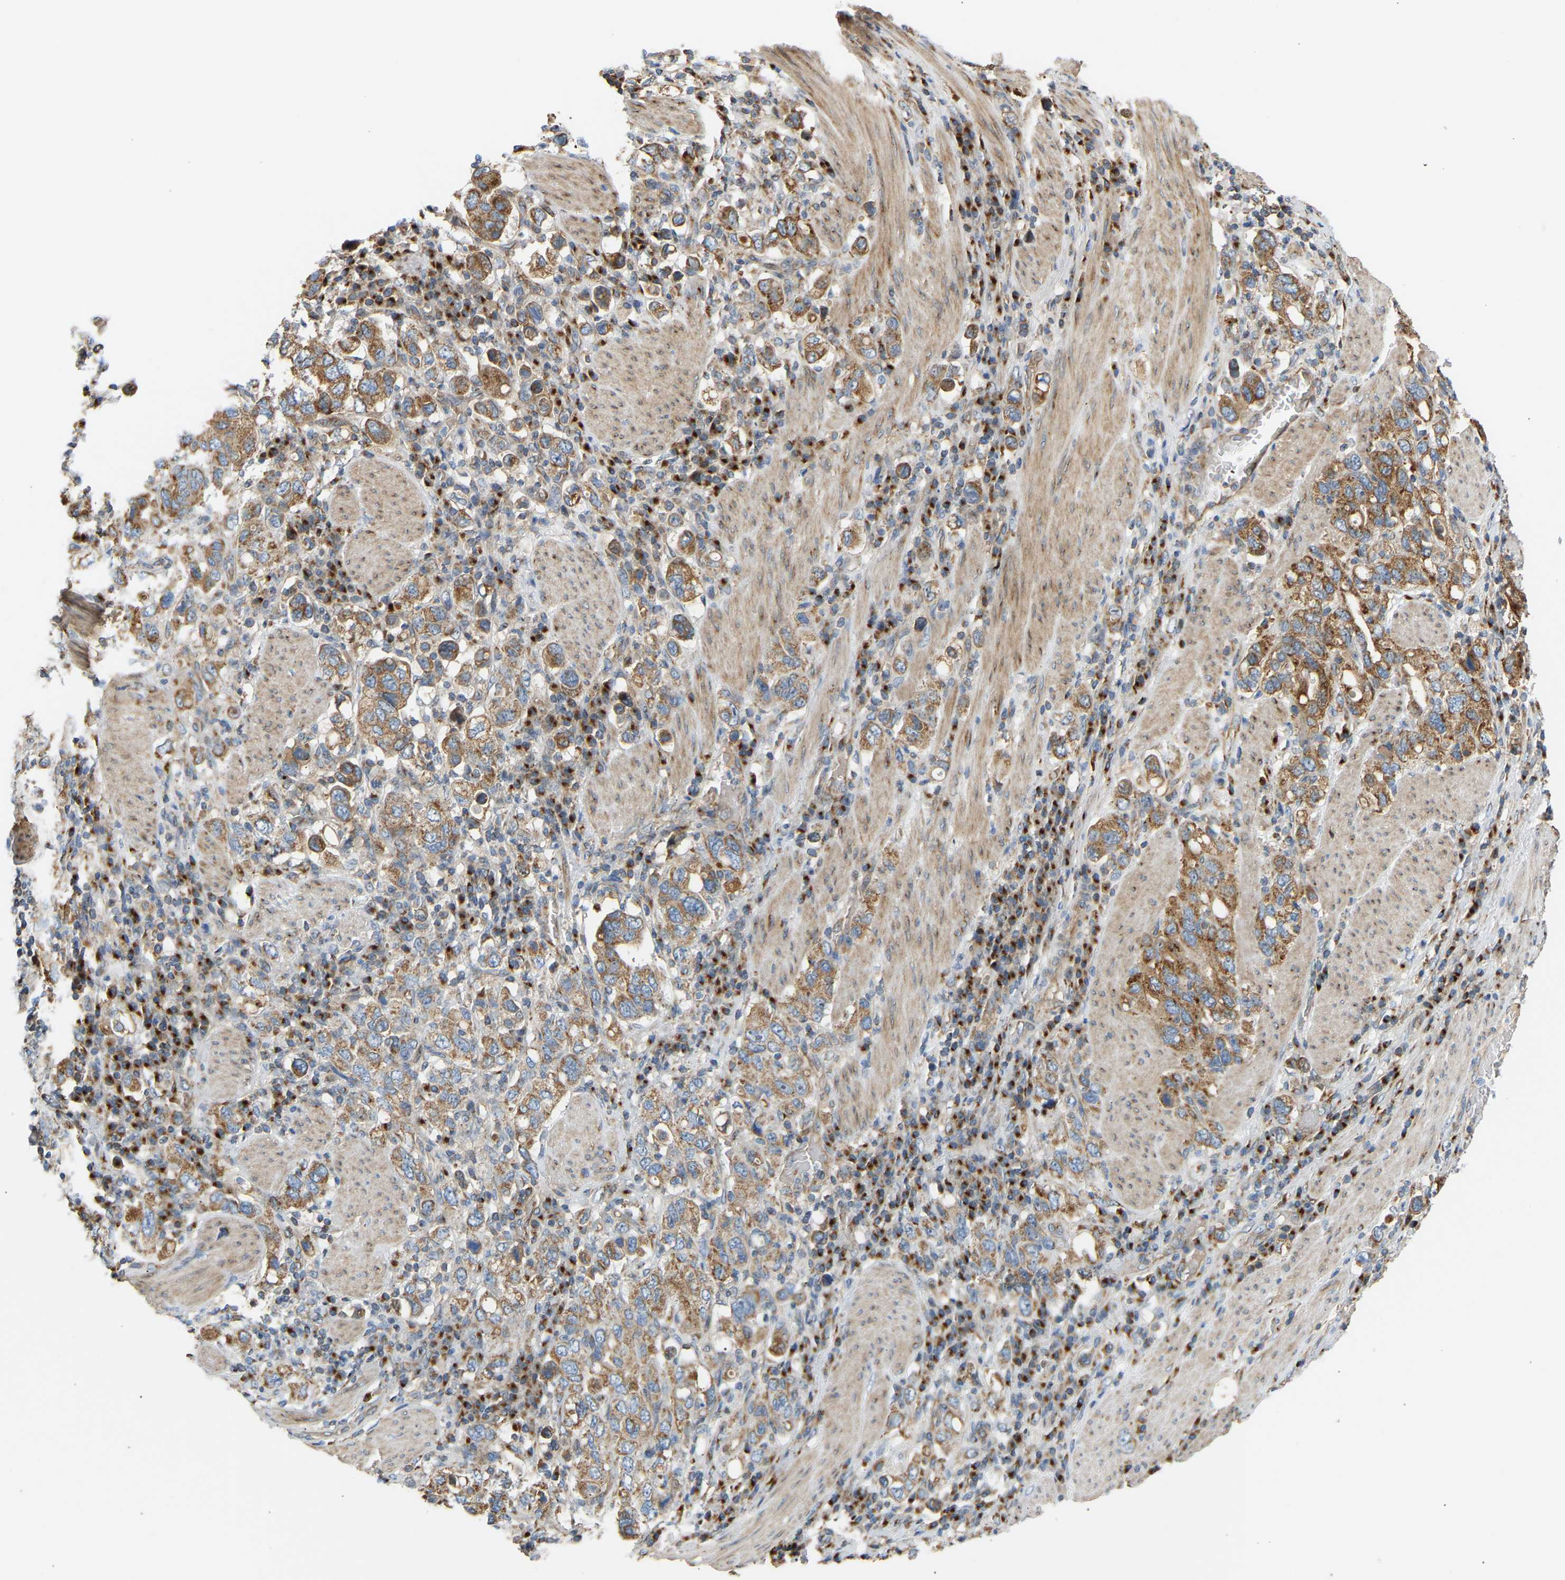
{"staining": {"intensity": "moderate", "quantity": ">75%", "location": "cytoplasmic/membranous"}, "tissue": "stomach cancer", "cell_type": "Tumor cells", "image_type": "cancer", "snomed": [{"axis": "morphology", "description": "Adenocarcinoma, NOS"}, {"axis": "topography", "description": "Stomach, upper"}], "caption": "A brown stain shows moderate cytoplasmic/membranous positivity of a protein in stomach adenocarcinoma tumor cells. (Brightfield microscopy of DAB IHC at high magnification).", "gene": "YIPF2", "patient": {"sex": "male", "age": 62}}